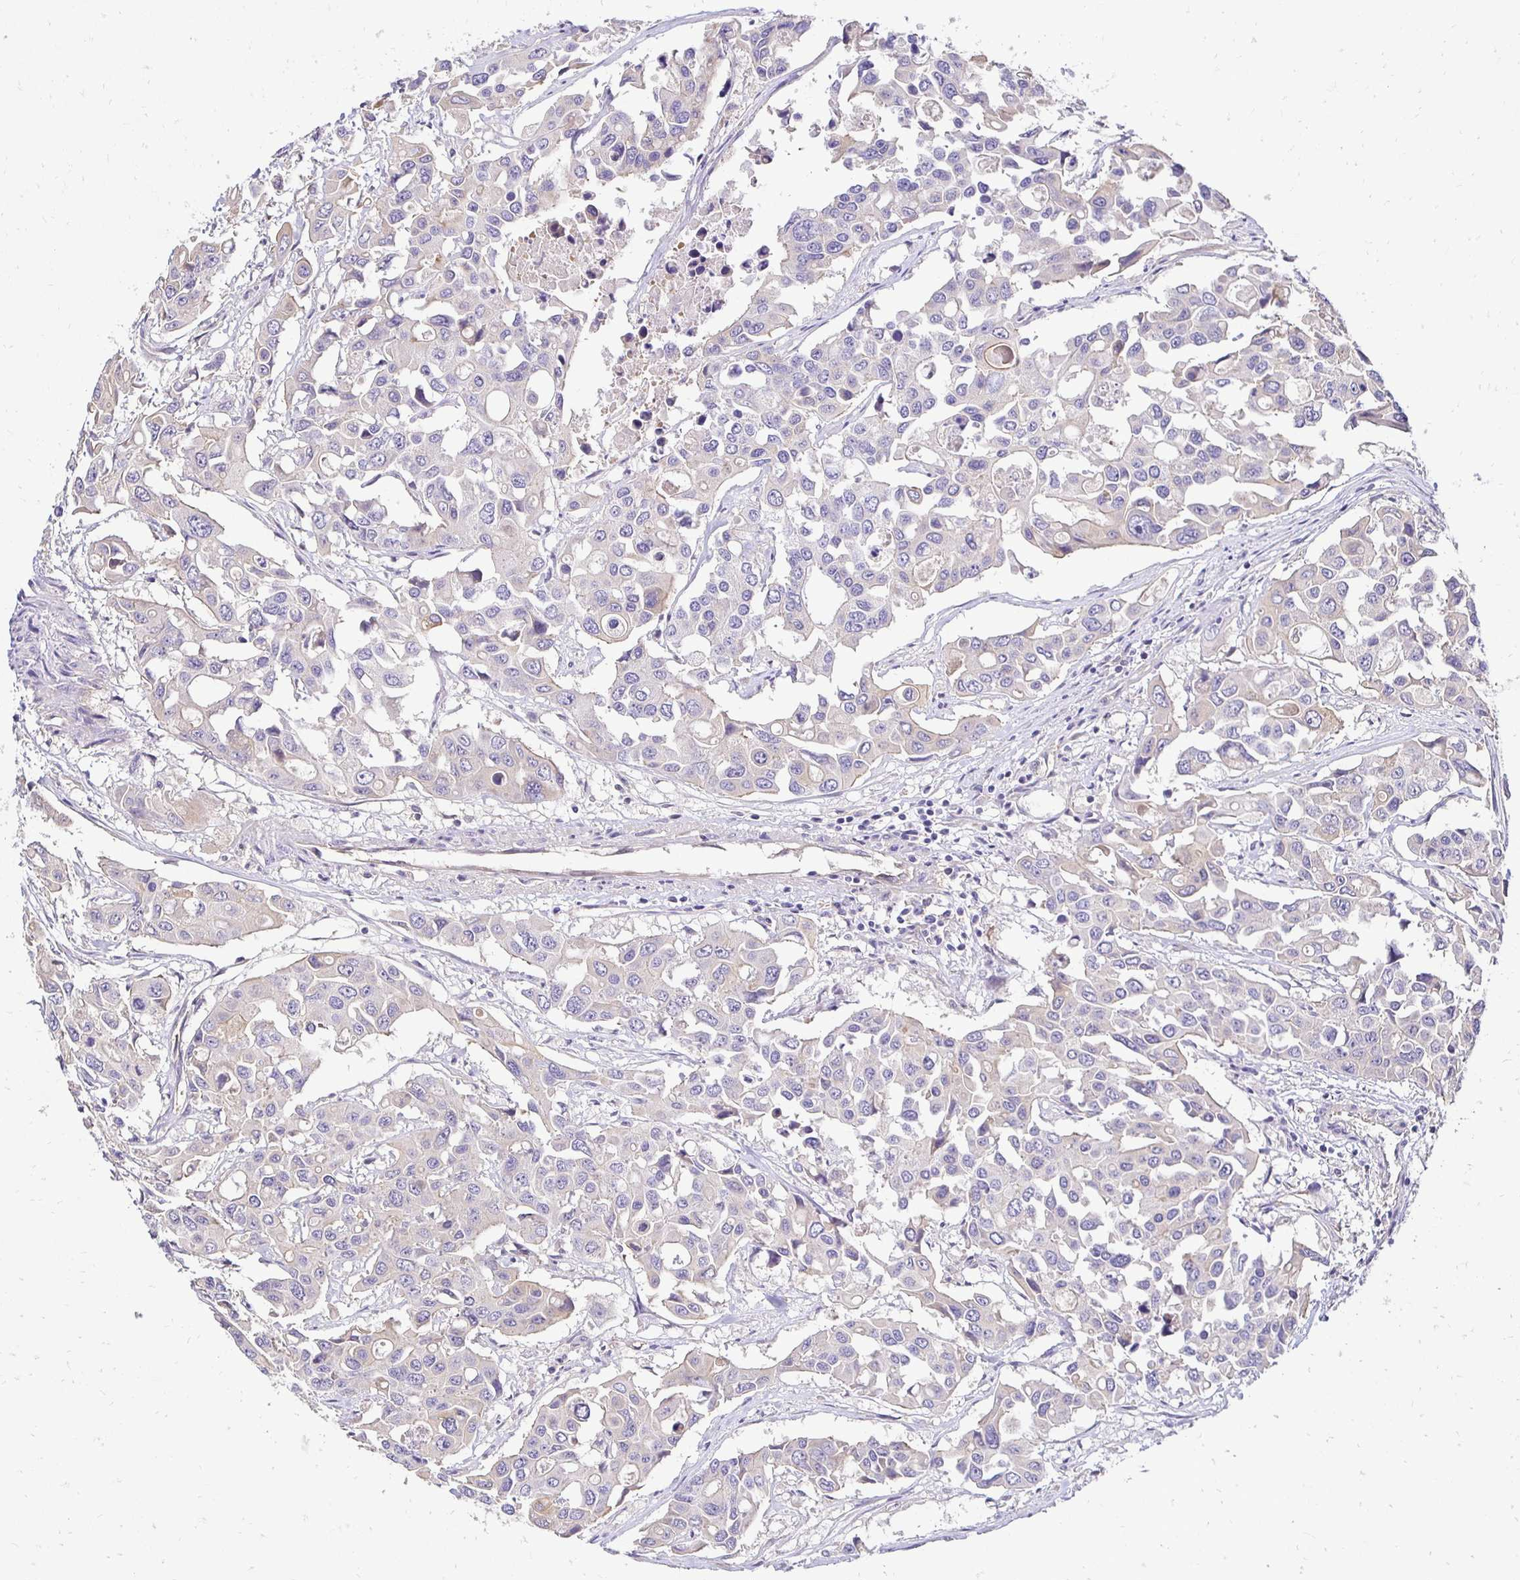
{"staining": {"intensity": "negative", "quantity": "none", "location": "none"}, "tissue": "colorectal cancer", "cell_type": "Tumor cells", "image_type": "cancer", "snomed": [{"axis": "morphology", "description": "Adenocarcinoma, NOS"}, {"axis": "topography", "description": "Colon"}], "caption": "This is an immunohistochemistry (IHC) photomicrograph of adenocarcinoma (colorectal). There is no expression in tumor cells.", "gene": "SLC9A1", "patient": {"sex": "male", "age": 77}}